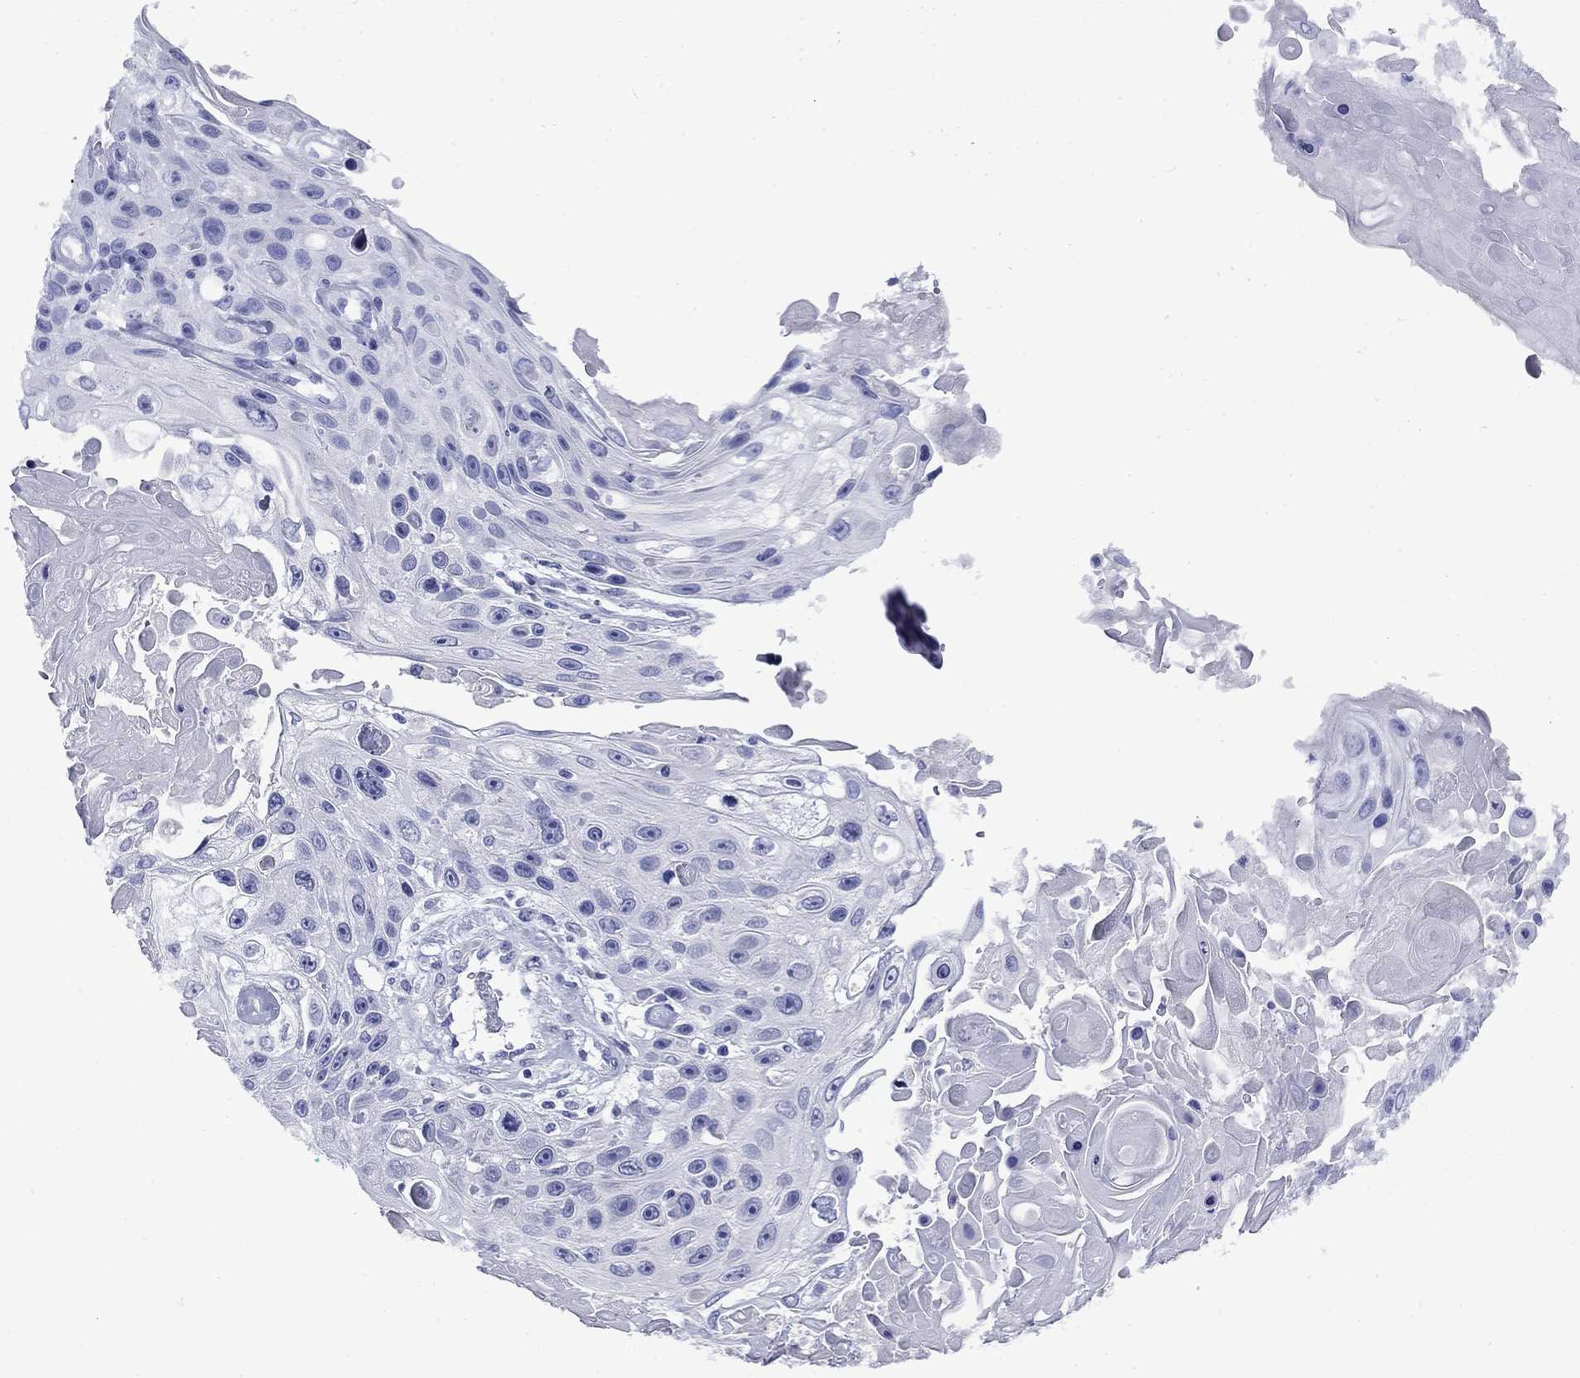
{"staining": {"intensity": "negative", "quantity": "none", "location": "none"}, "tissue": "skin cancer", "cell_type": "Tumor cells", "image_type": "cancer", "snomed": [{"axis": "morphology", "description": "Squamous cell carcinoma, NOS"}, {"axis": "topography", "description": "Skin"}], "caption": "Tumor cells are negative for protein expression in human skin cancer (squamous cell carcinoma).", "gene": "GIP", "patient": {"sex": "male", "age": 82}}